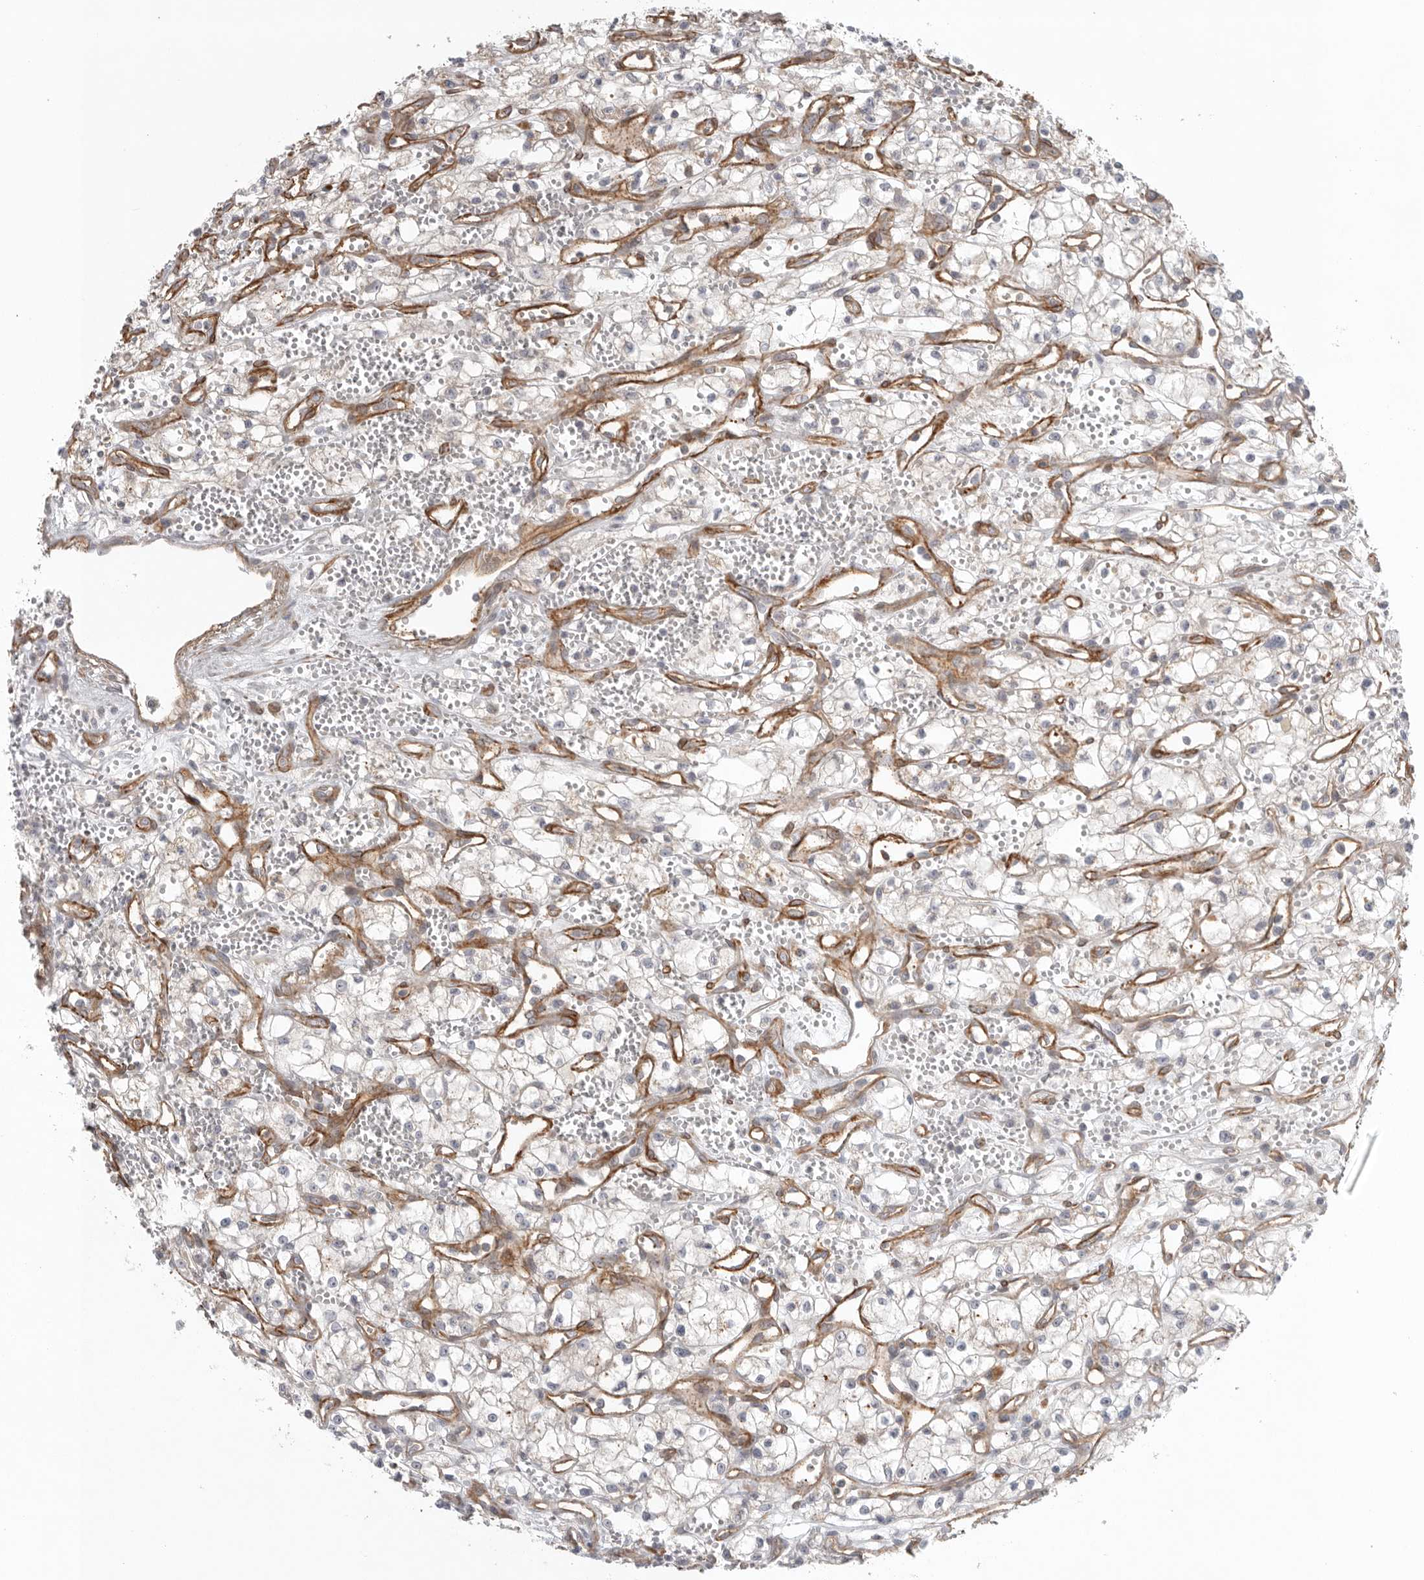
{"staining": {"intensity": "negative", "quantity": "none", "location": "none"}, "tissue": "renal cancer", "cell_type": "Tumor cells", "image_type": "cancer", "snomed": [{"axis": "morphology", "description": "Adenocarcinoma, NOS"}, {"axis": "topography", "description": "Kidney"}], "caption": "The histopathology image exhibits no staining of tumor cells in renal cancer (adenocarcinoma). (DAB (3,3'-diaminobenzidine) immunohistochemistry (IHC) visualized using brightfield microscopy, high magnification).", "gene": "LONRF1", "patient": {"sex": "male", "age": 59}}